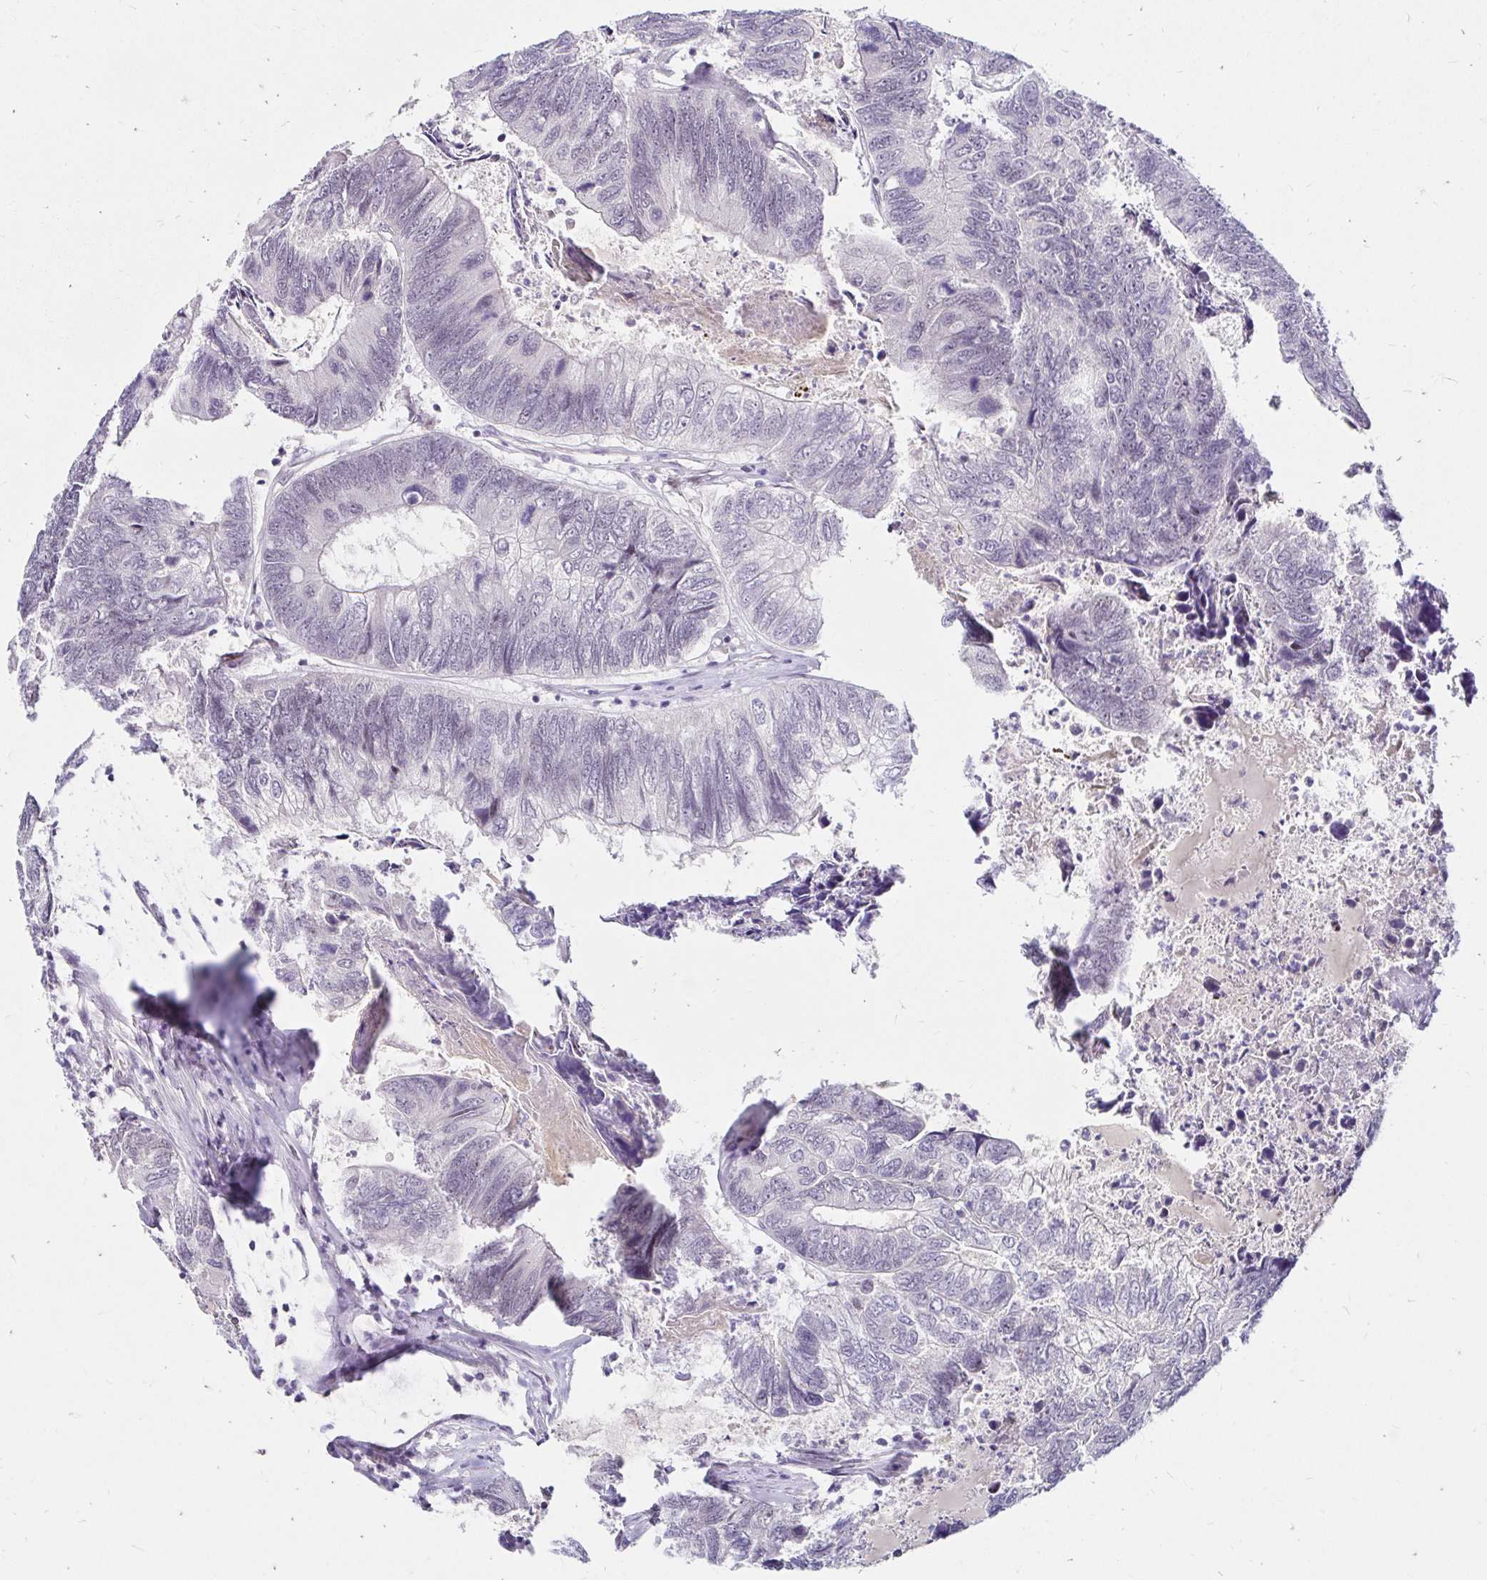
{"staining": {"intensity": "negative", "quantity": "none", "location": "none"}, "tissue": "colorectal cancer", "cell_type": "Tumor cells", "image_type": "cancer", "snomed": [{"axis": "morphology", "description": "Adenocarcinoma, NOS"}, {"axis": "topography", "description": "Colon"}], "caption": "Immunohistochemistry photomicrograph of neoplastic tissue: human adenocarcinoma (colorectal) stained with DAB (3,3'-diaminobenzidine) exhibits no significant protein positivity in tumor cells.", "gene": "GUCY1A1", "patient": {"sex": "female", "age": 67}}